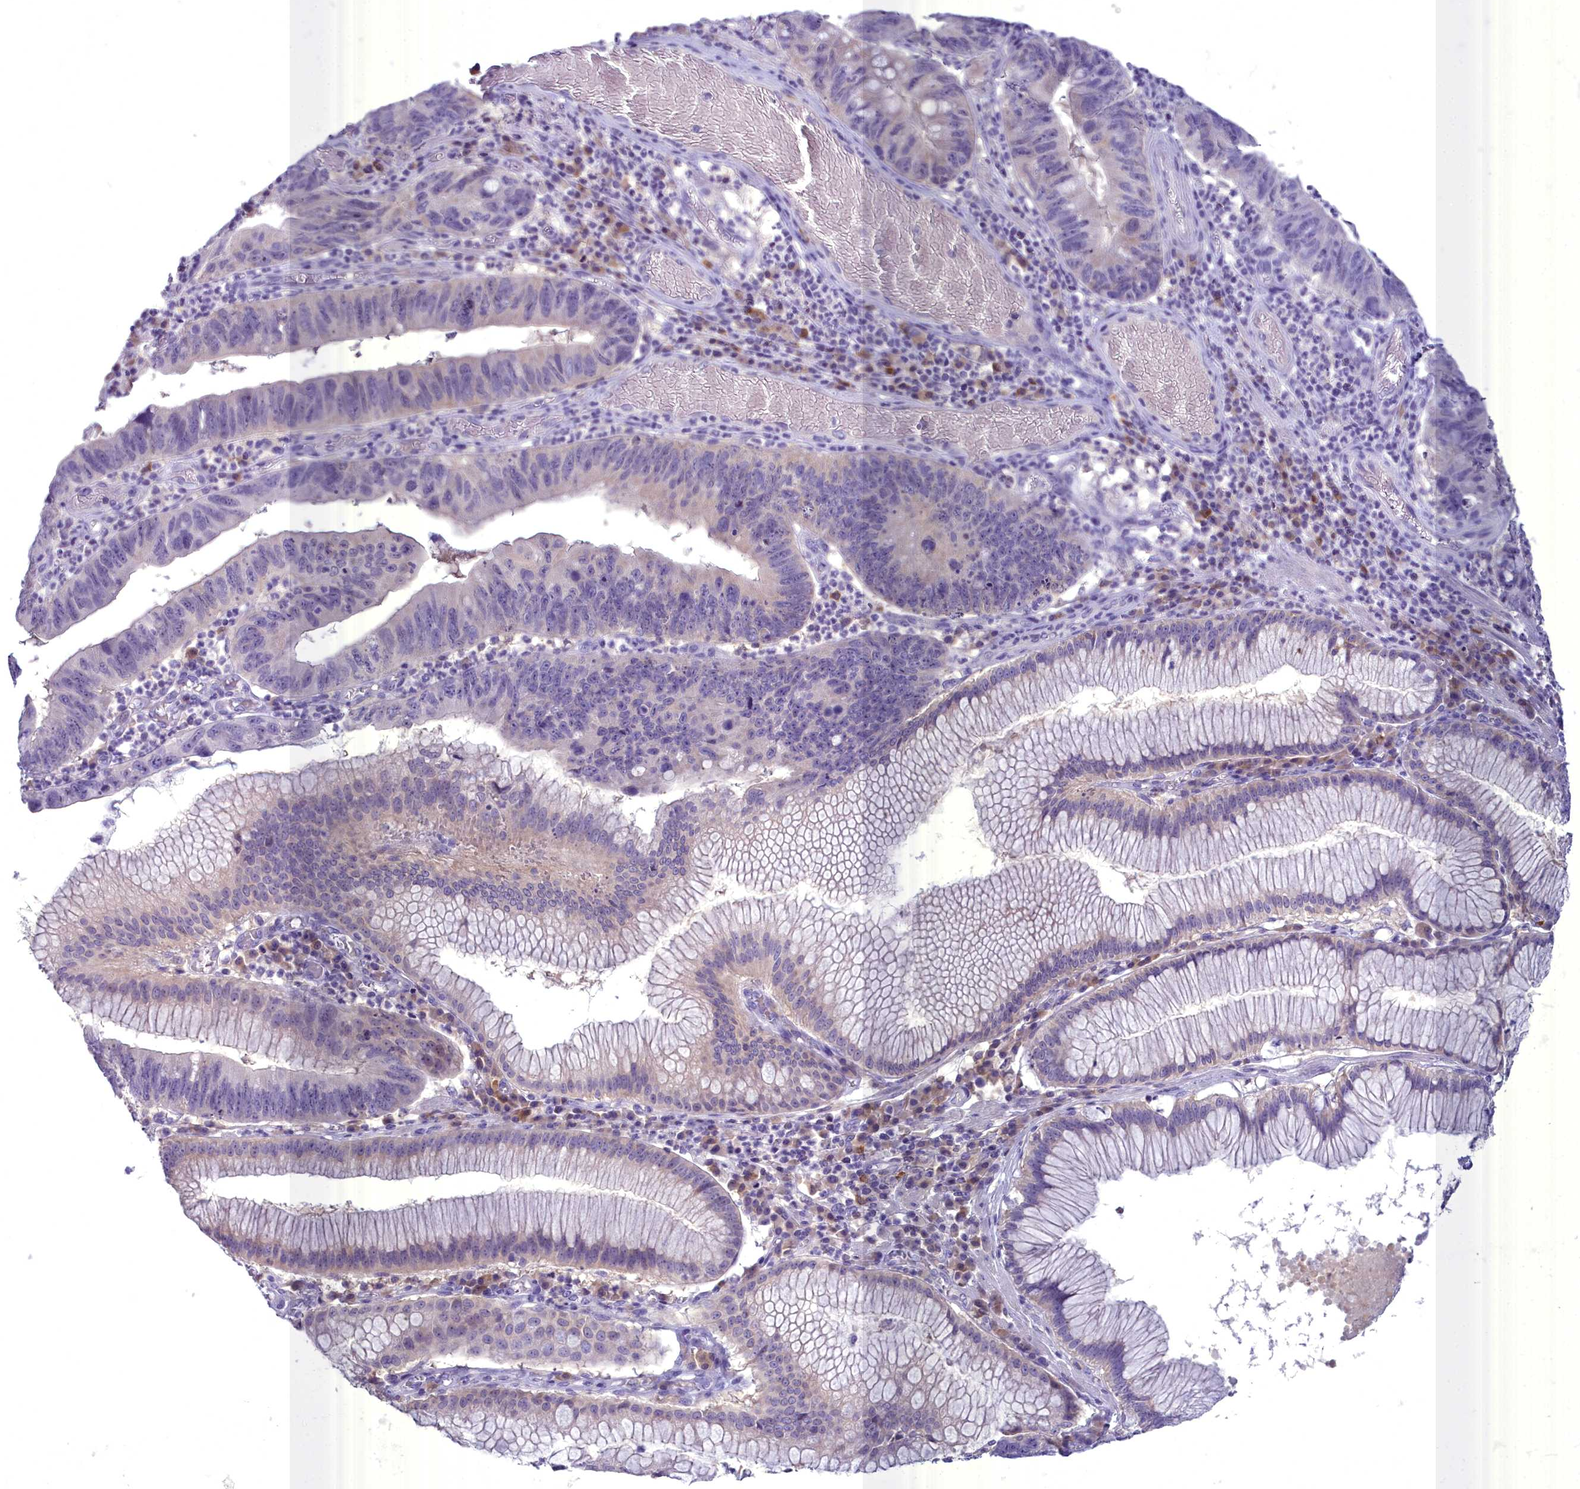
{"staining": {"intensity": "negative", "quantity": "none", "location": "none"}, "tissue": "stomach cancer", "cell_type": "Tumor cells", "image_type": "cancer", "snomed": [{"axis": "morphology", "description": "Adenocarcinoma, NOS"}, {"axis": "topography", "description": "Stomach"}], "caption": "Tumor cells show no significant staining in adenocarcinoma (stomach).", "gene": "BLNK", "patient": {"sex": "male", "age": 59}}